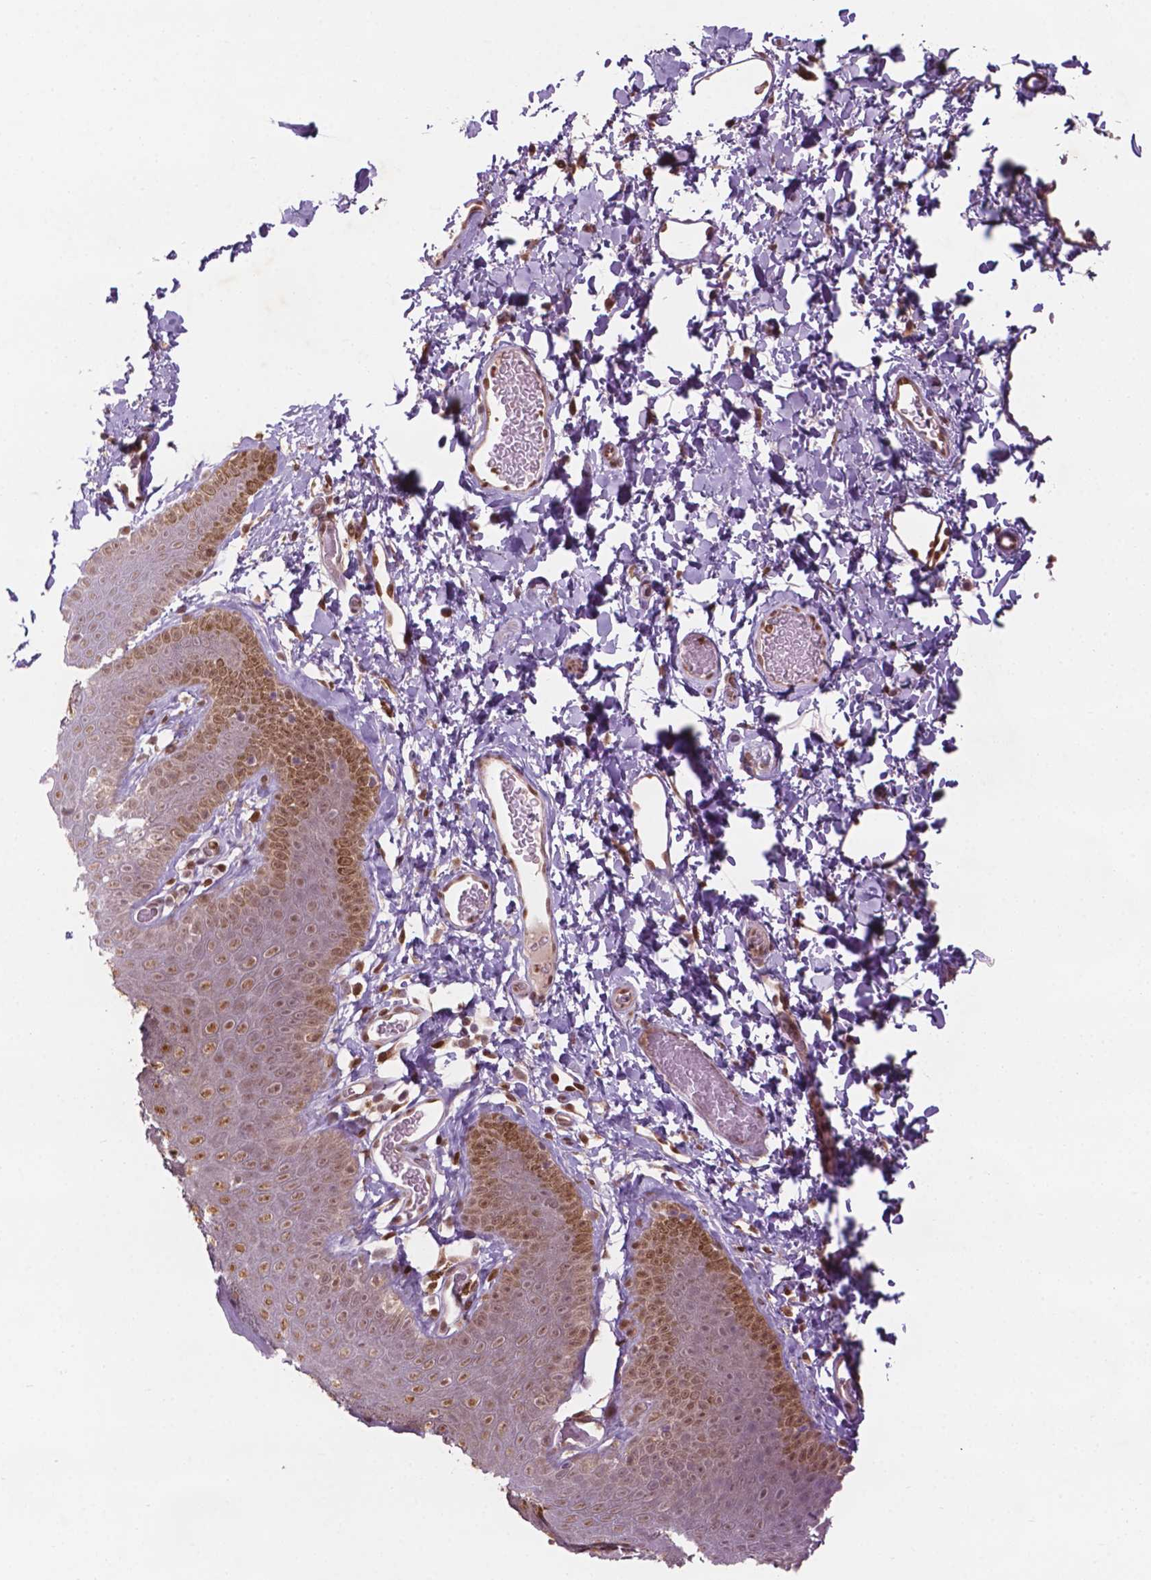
{"staining": {"intensity": "moderate", "quantity": ">75%", "location": "nuclear"}, "tissue": "skin", "cell_type": "Epidermal cells", "image_type": "normal", "snomed": [{"axis": "morphology", "description": "Normal tissue, NOS"}, {"axis": "topography", "description": "Anal"}], "caption": "This histopathology image demonstrates benign skin stained with IHC to label a protein in brown. The nuclear of epidermal cells show moderate positivity for the protein. Nuclei are counter-stained blue.", "gene": "NFAT5", "patient": {"sex": "male", "age": 53}}